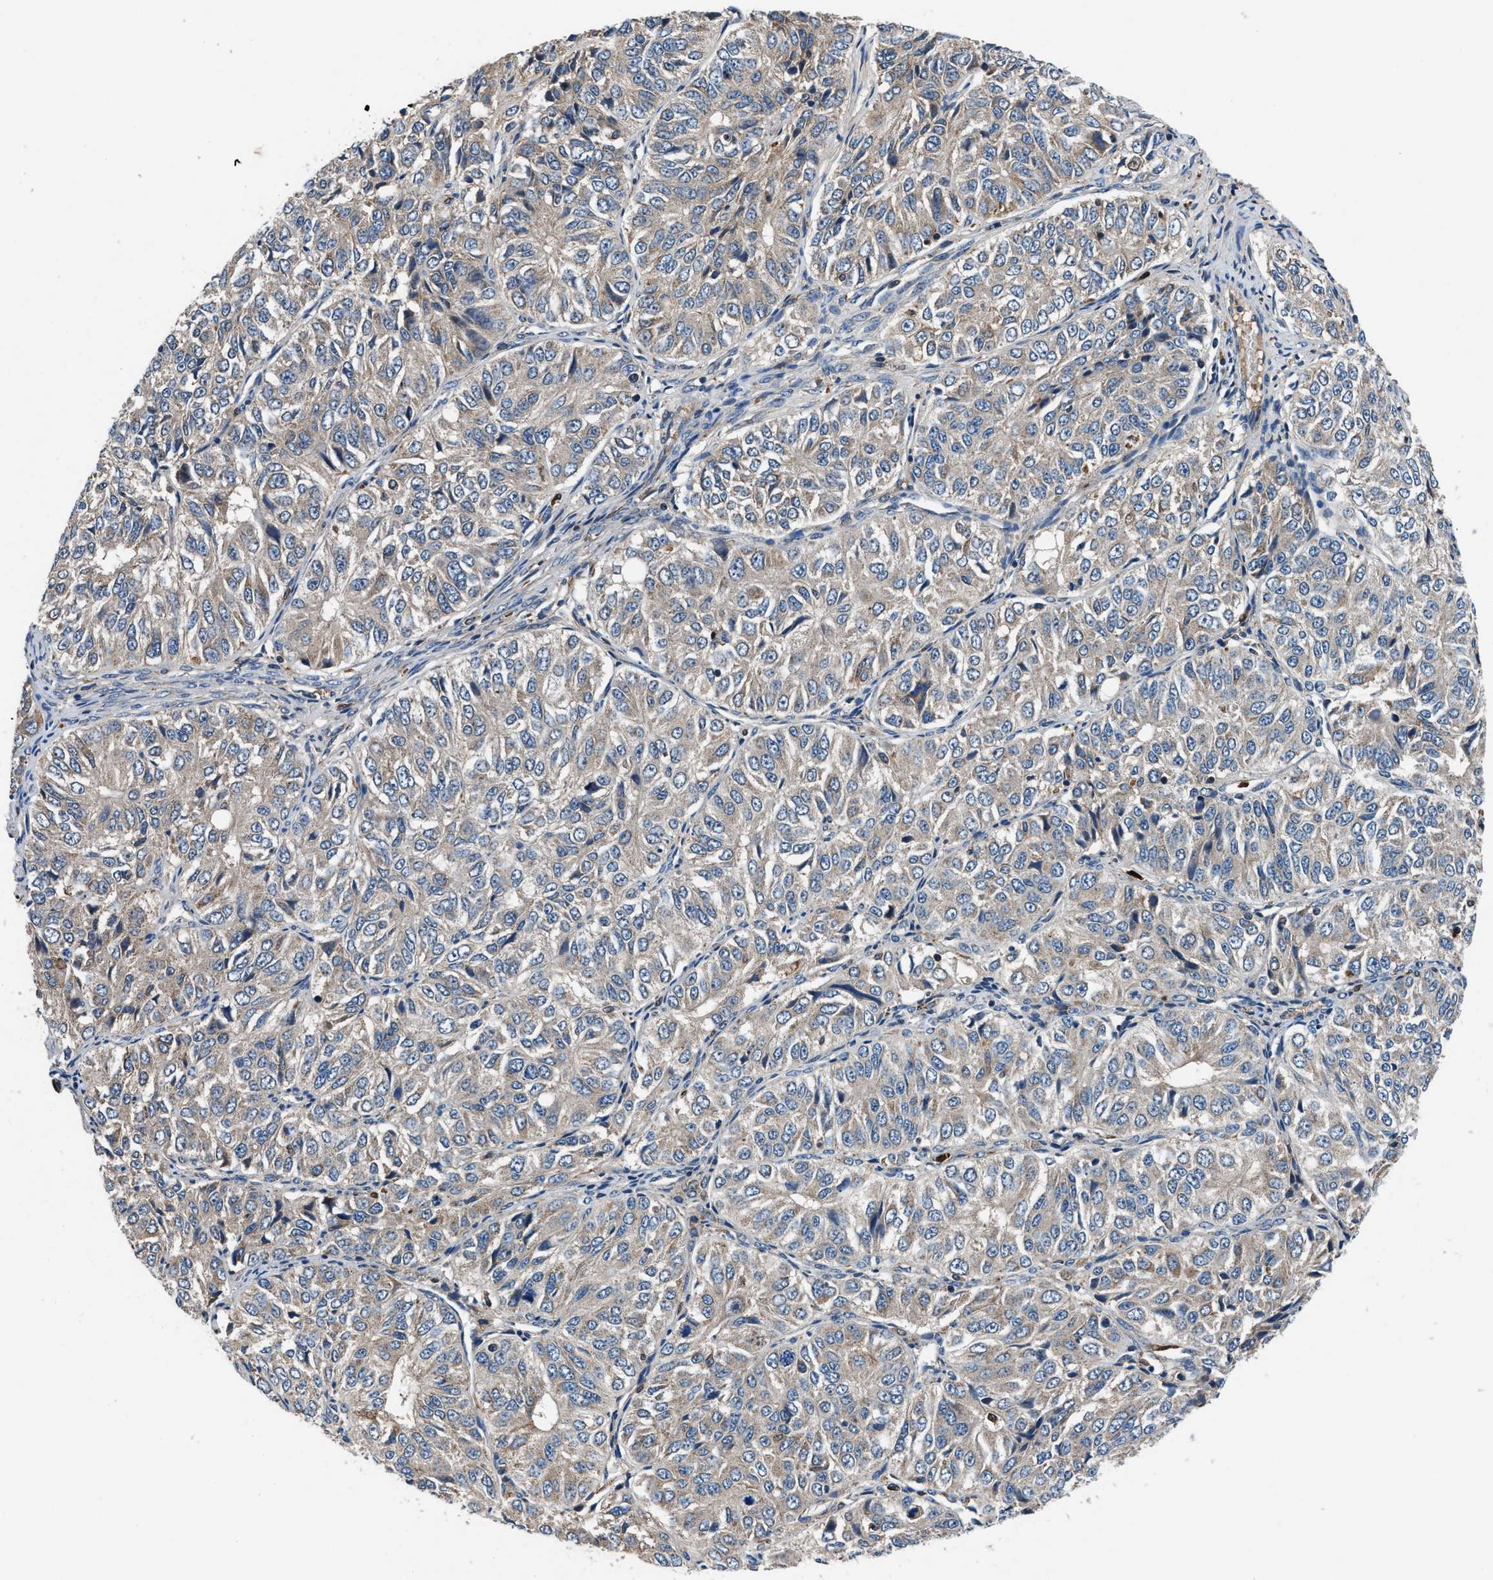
{"staining": {"intensity": "weak", "quantity": "<25%", "location": "cytoplasmic/membranous"}, "tissue": "ovarian cancer", "cell_type": "Tumor cells", "image_type": "cancer", "snomed": [{"axis": "morphology", "description": "Carcinoma, endometroid"}, {"axis": "topography", "description": "Ovary"}], "caption": "Ovarian cancer was stained to show a protein in brown. There is no significant expression in tumor cells.", "gene": "FAM221A", "patient": {"sex": "female", "age": 51}}